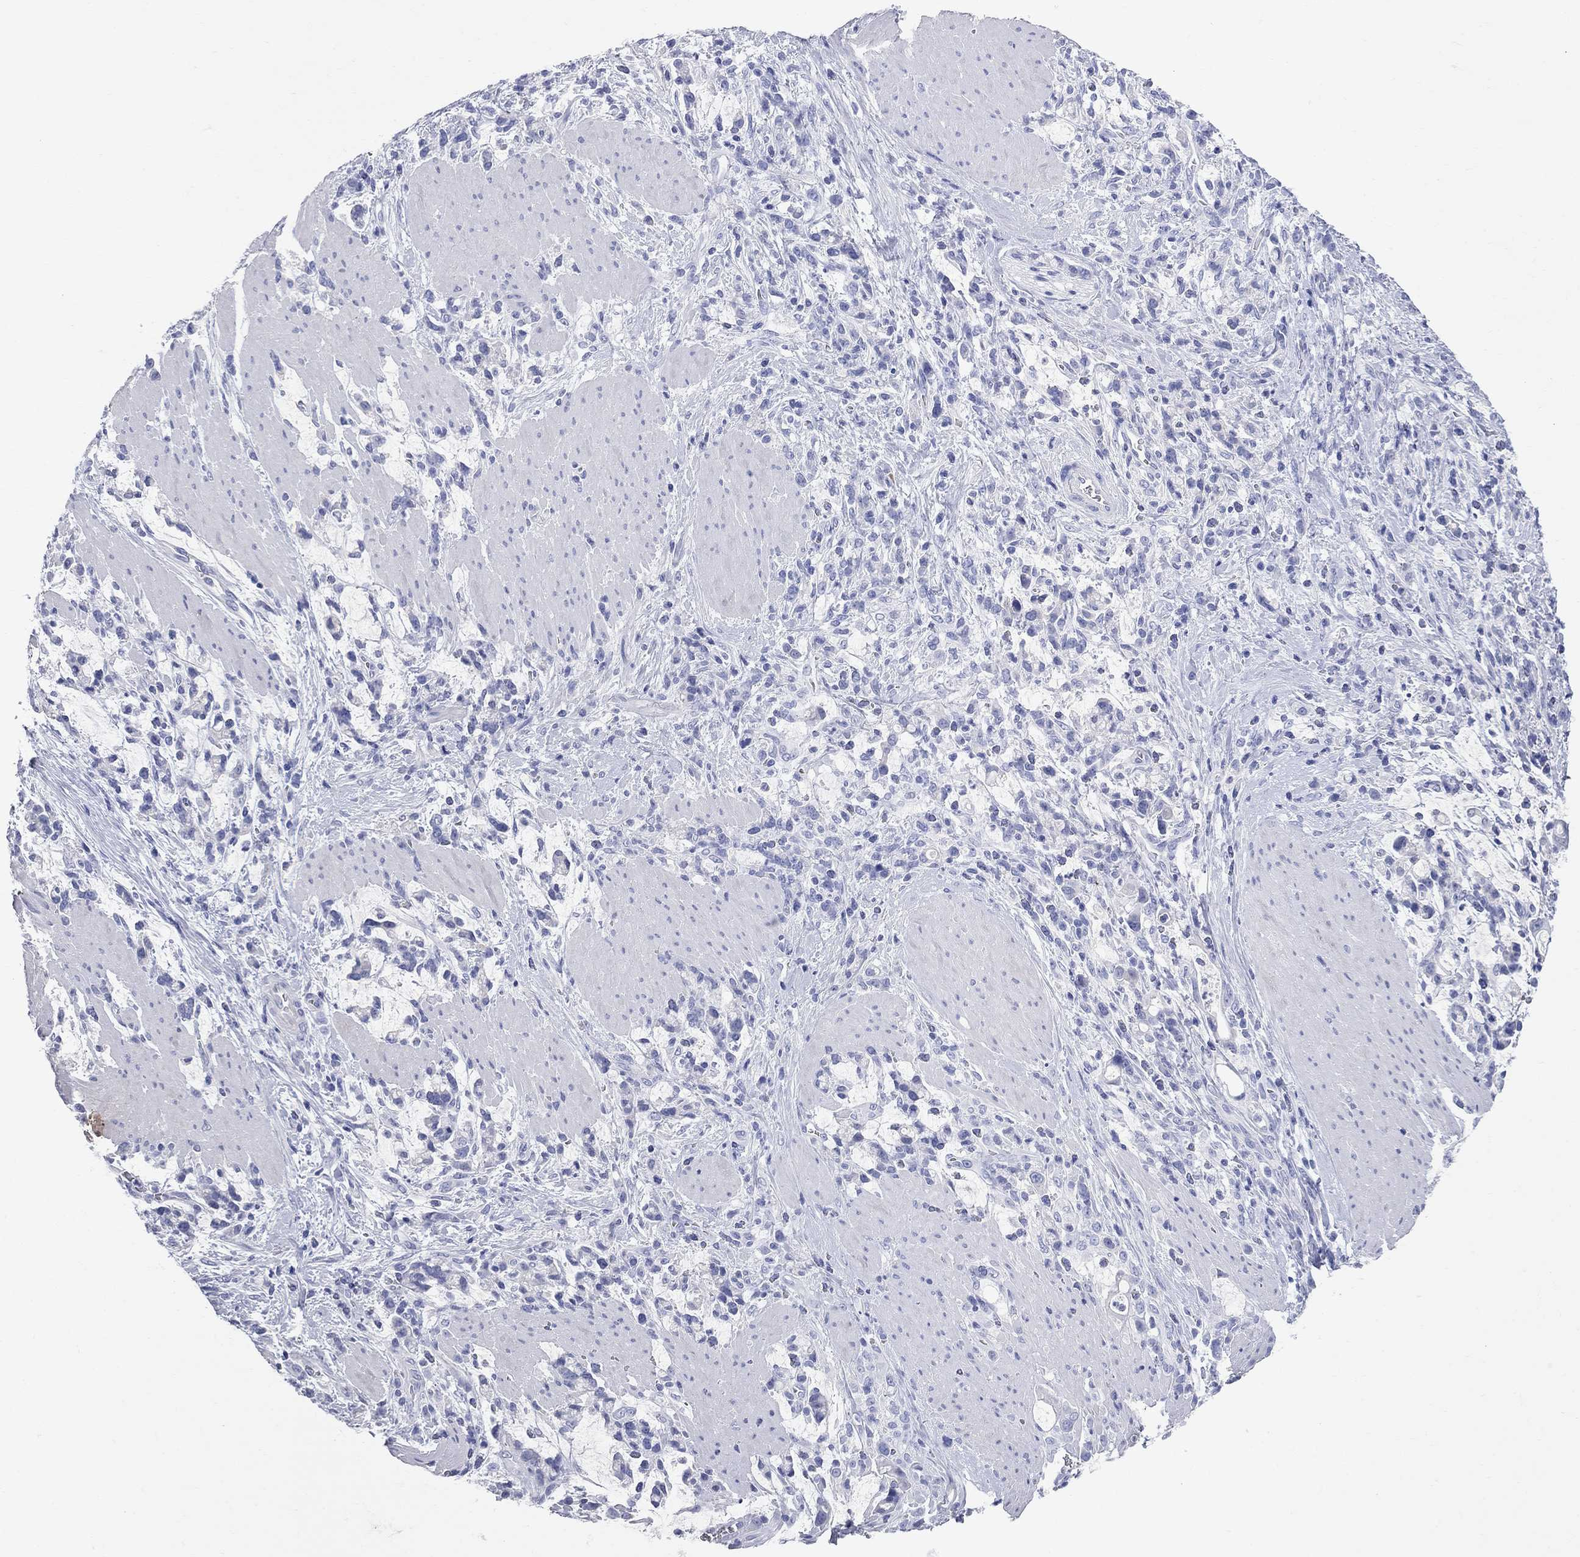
{"staining": {"intensity": "negative", "quantity": "none", "location": "none"}, "tissue": "stomach cancer", "cell_type": "Tumor cells", "image_type": "cancer", "snomed": [{"axis": "morphology", "description": "Adenocarcinoma, NOS"}, {"axis": "topography", "description": "Stomach"}], "caption": "IHC of stomach cancer reveals no positivity in tumor cells. (Stains: DAB (3,3'-diaminobenzidine) IHC with hematoxylin counter stain, Microscopy: brightfield microscopy at high magnification).", "gene": "AOX1", "patient": {"sex": "female", "age": 57}}